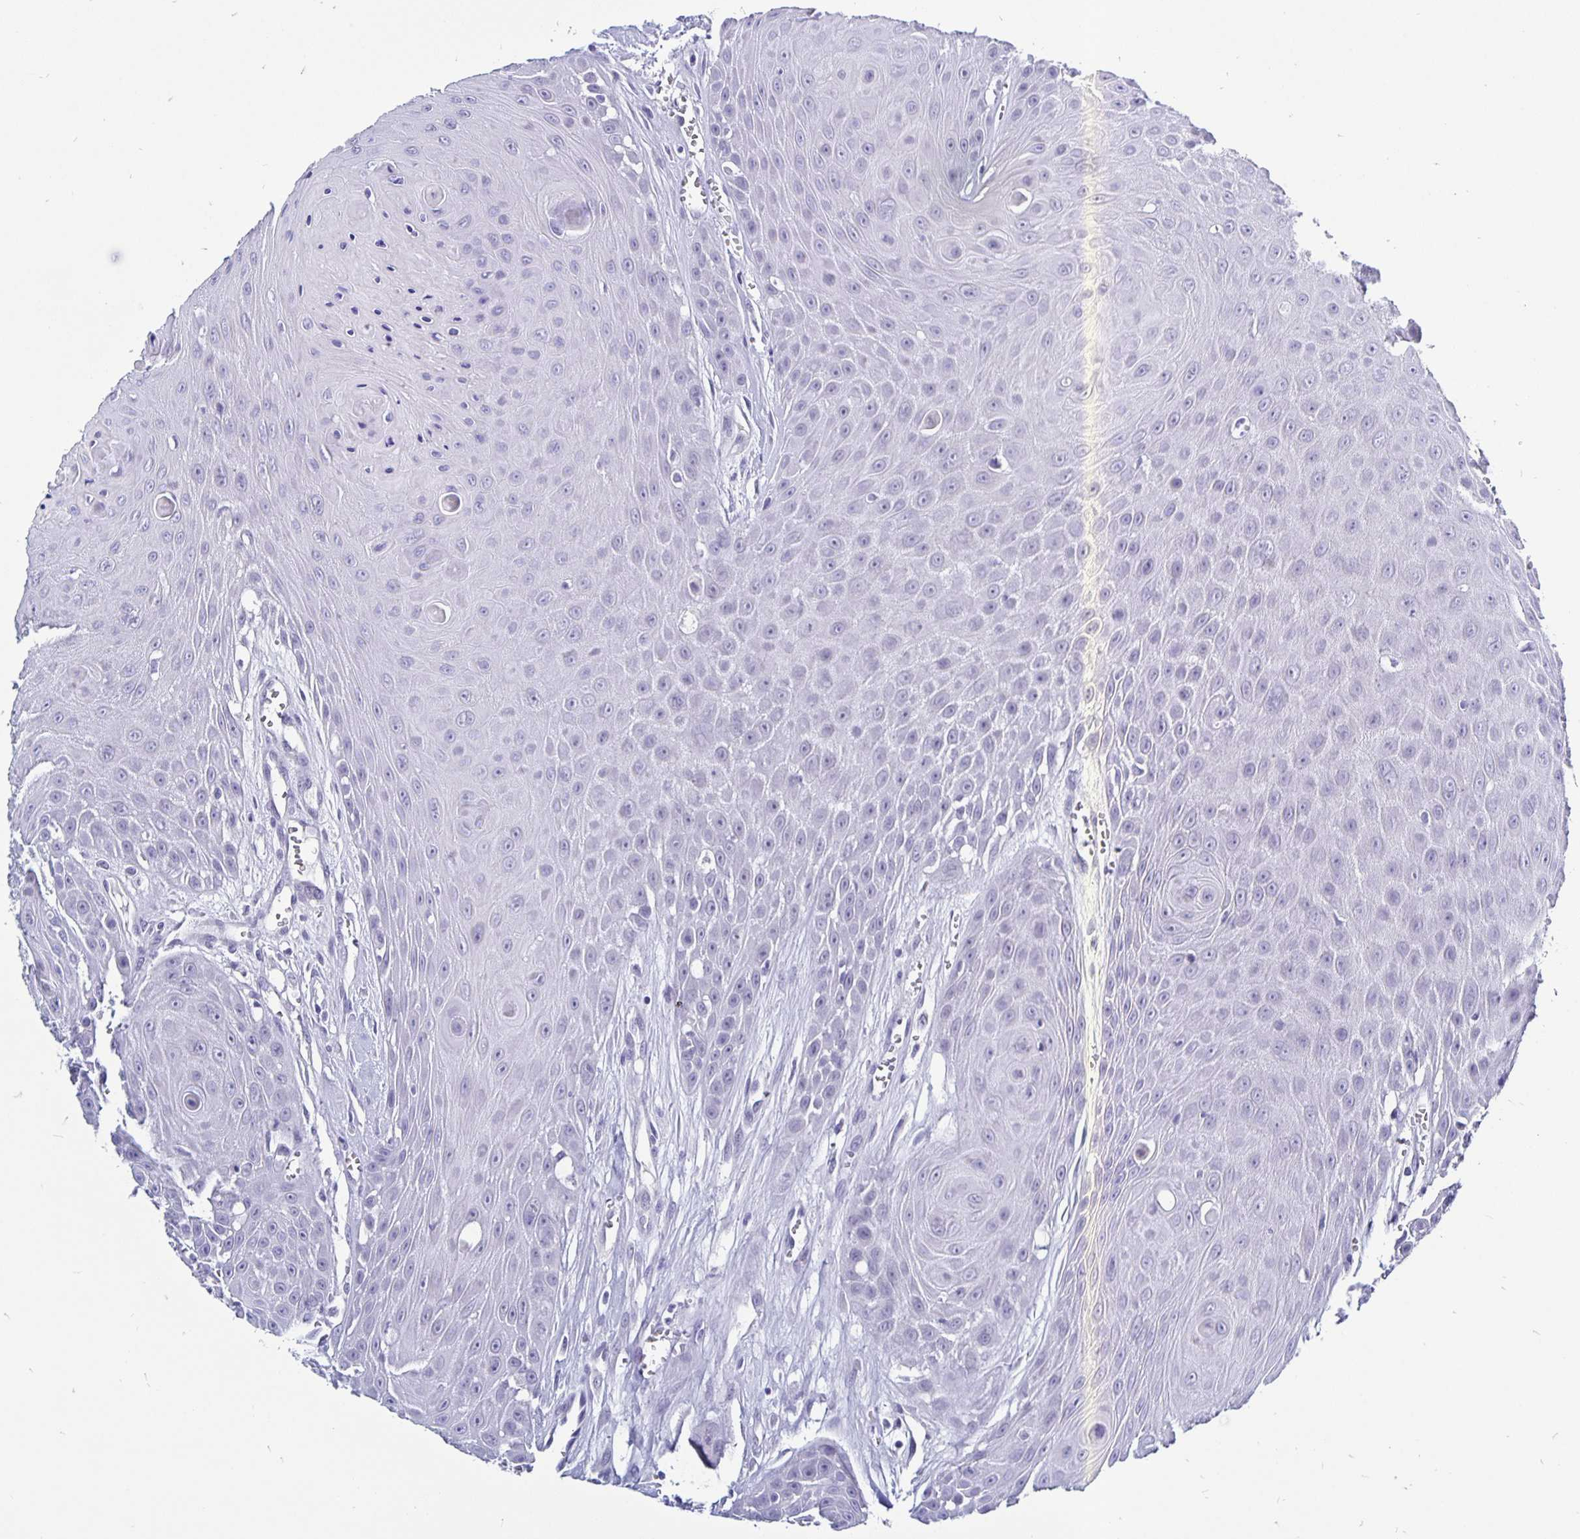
{"staining": {"intensity": "negative", "quantity": "none", "location": "none"}, "tissue": "head and neck cancer", "cell_type": "Tumor cells", "image_type": "cancer", "snomed": [{"axis": "morphology", "description": "Squamous cell carcinoma, NOS"}, {"axis": "topography", "description": "Oral tissue"}, {"axis": "topography", "description": "Head-Neck"}], "caption": "This histopathology image is of head and neck squamous cell carcinoma stained with immunohistochemistry to label a protein in brown with the nuclei are counter-stained blue. There is no positivity in tumor cells.", "gene": "ODF3B", "patient": {"sex": "male", "age": 81}}